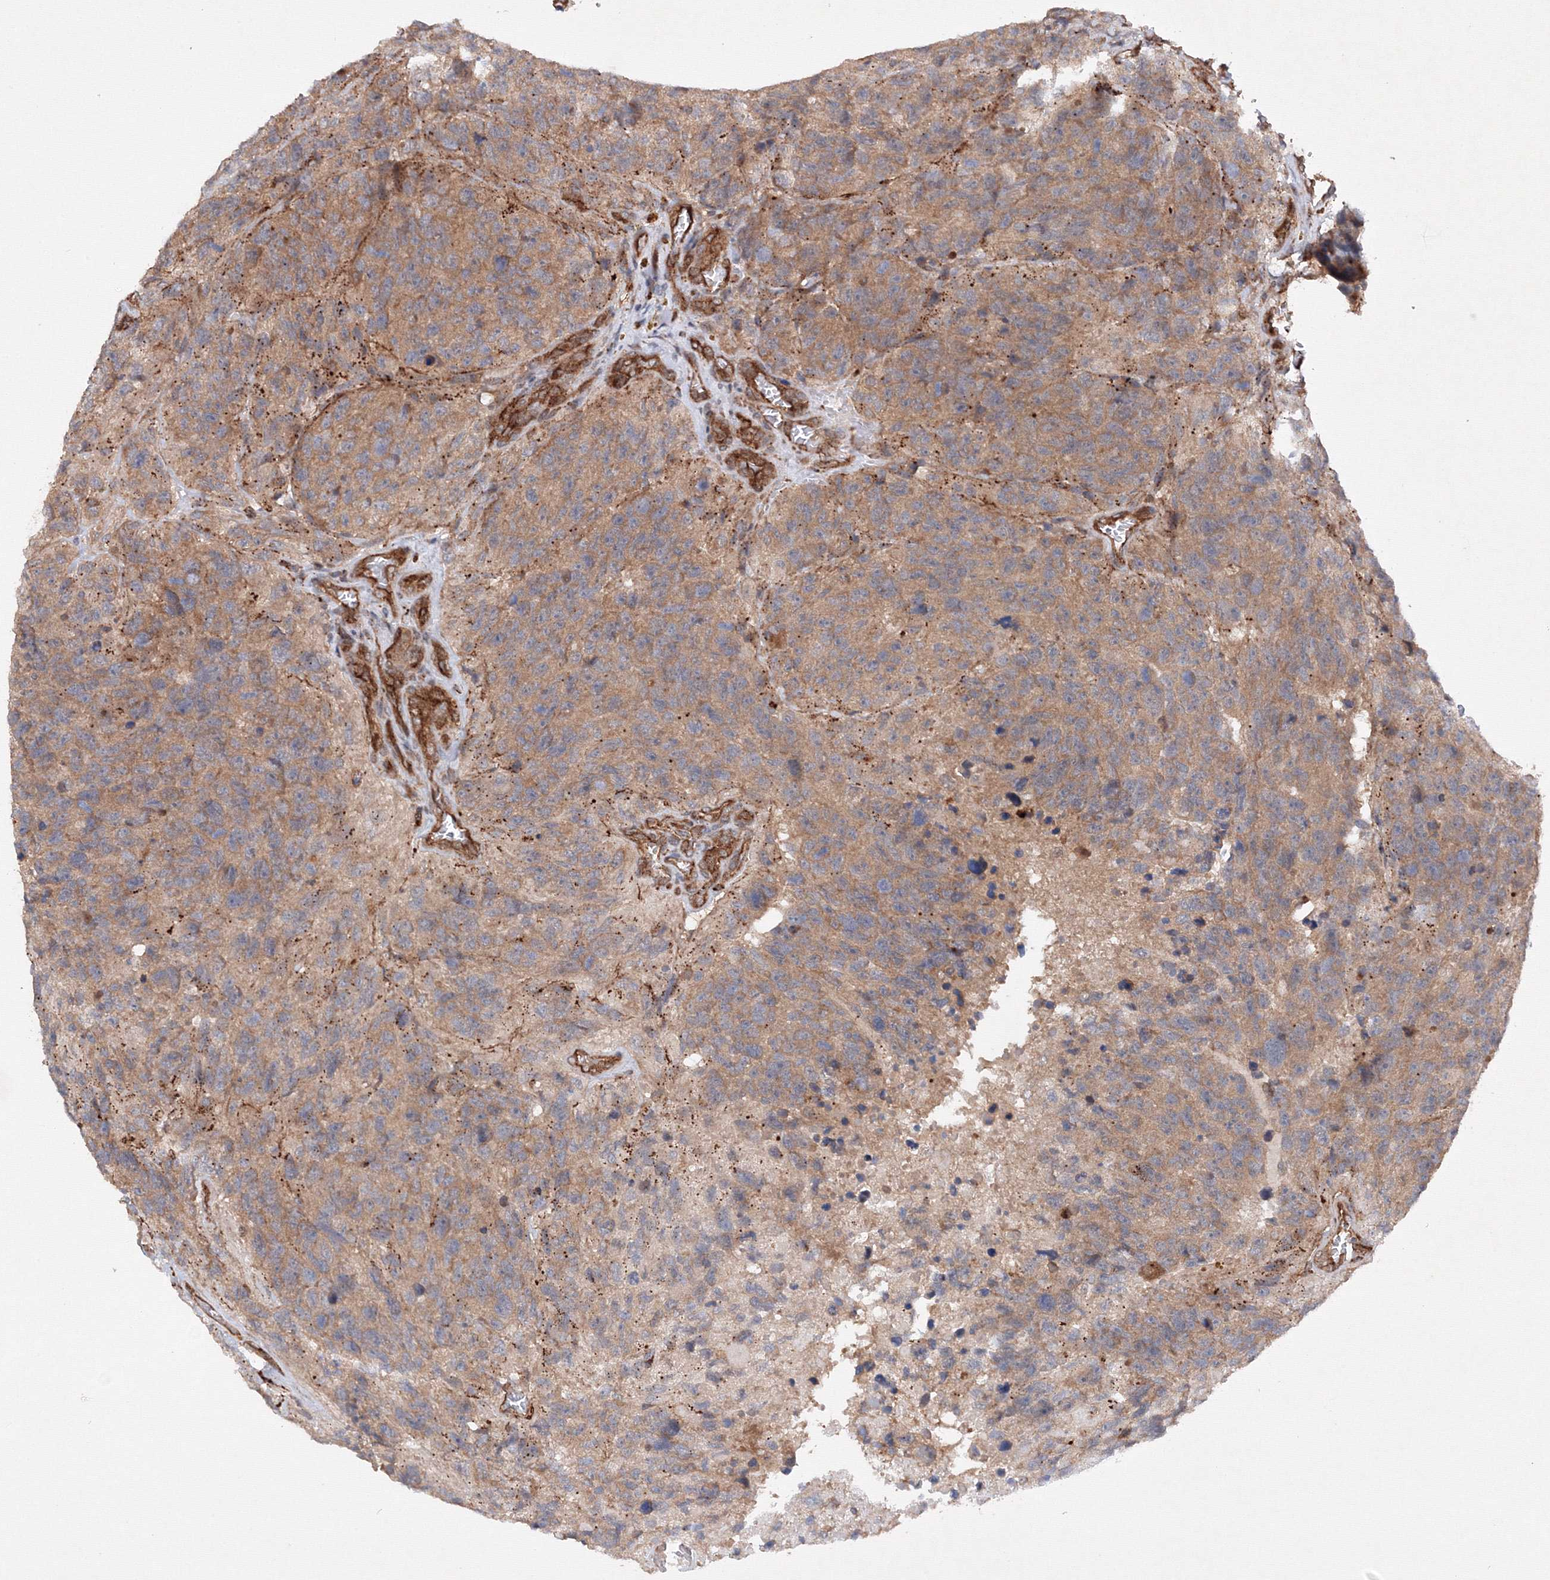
{"staining": {"intensity": "weak", "quantity": "25%-75%", "location": "cytoplasmic/membranous"}, "tissue": "glioma", "cell_type": "Tumor cells", "image_type": "cancer", "snomed": [{"axis": "morphology", "description": "Glioma, malignant, High grade"}, {"axis": "topography", "description": "Brain"}], "caption": "Glioma stained for a protein (brown) shows weak cytoplasmic/membranous positive expression in about 25%-75% of tumor cells.", "gene": "DCTD", "patient": {"sex": "male", "age": 69}}